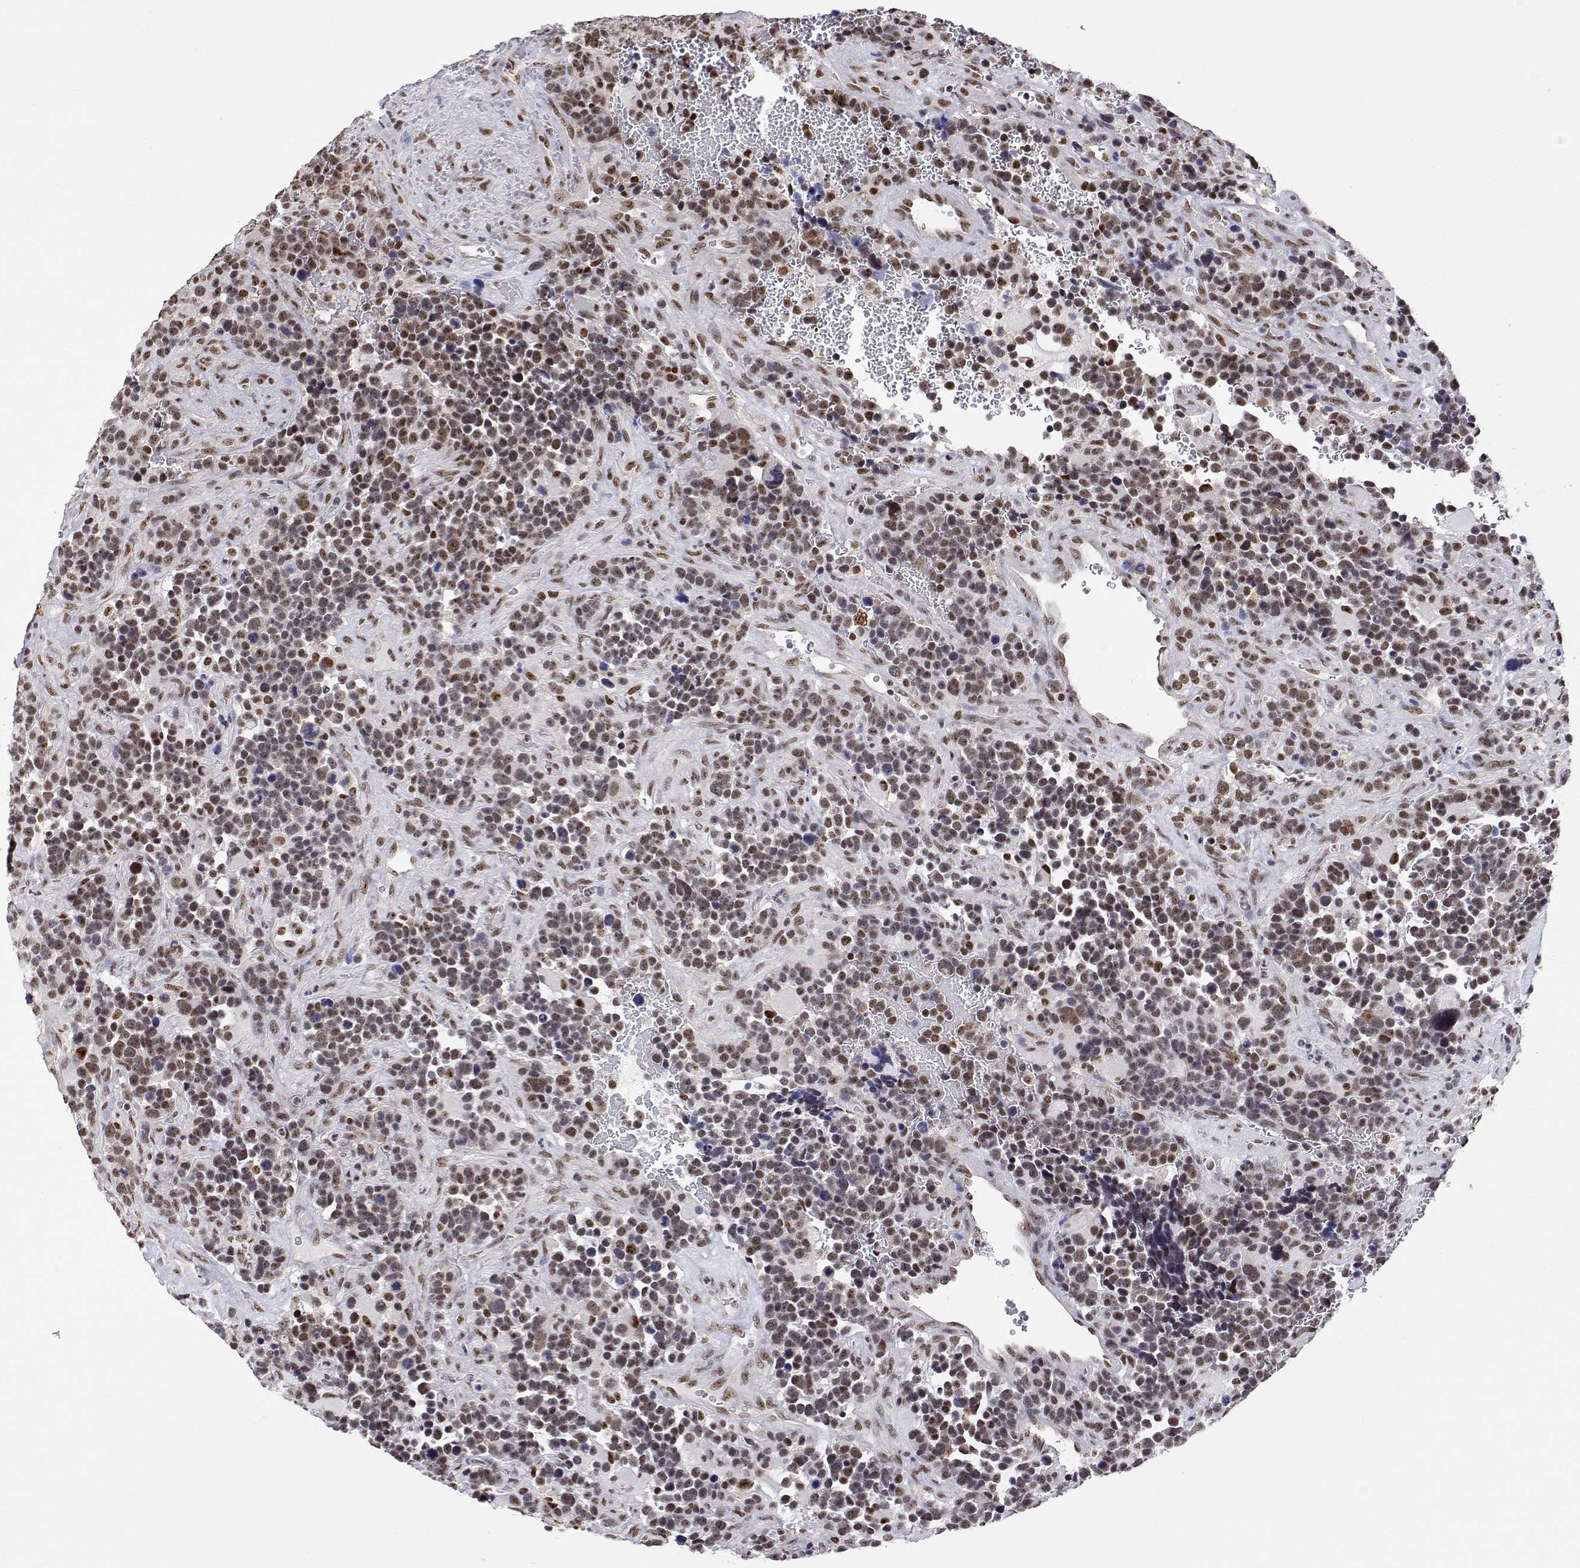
{"staining": {"intensity": "moderate", "quantity": ">75%", "location": "nuclear"}, "tissue": "glioma", "cell_type": "Tumor cells", "image_type": "cancer", "snomed": [{"axis": "morphology", "description": "Glioma, malignant, High grade"}, {"axis": "topography", "description": "Brain"}], "caption": "Immunohistochemical staining of human glioma exhibits medium levels of moderate nuclear positivity in approximately >75% of tumor cells. The staining was performed using DAB (3,3'-diaminobenzidine), with brown indicating positive protein expression. Nuclei are stained blue with hematoxylin.", "gene": "ADAR", "patient": {"sex": "male", "age": 33}}